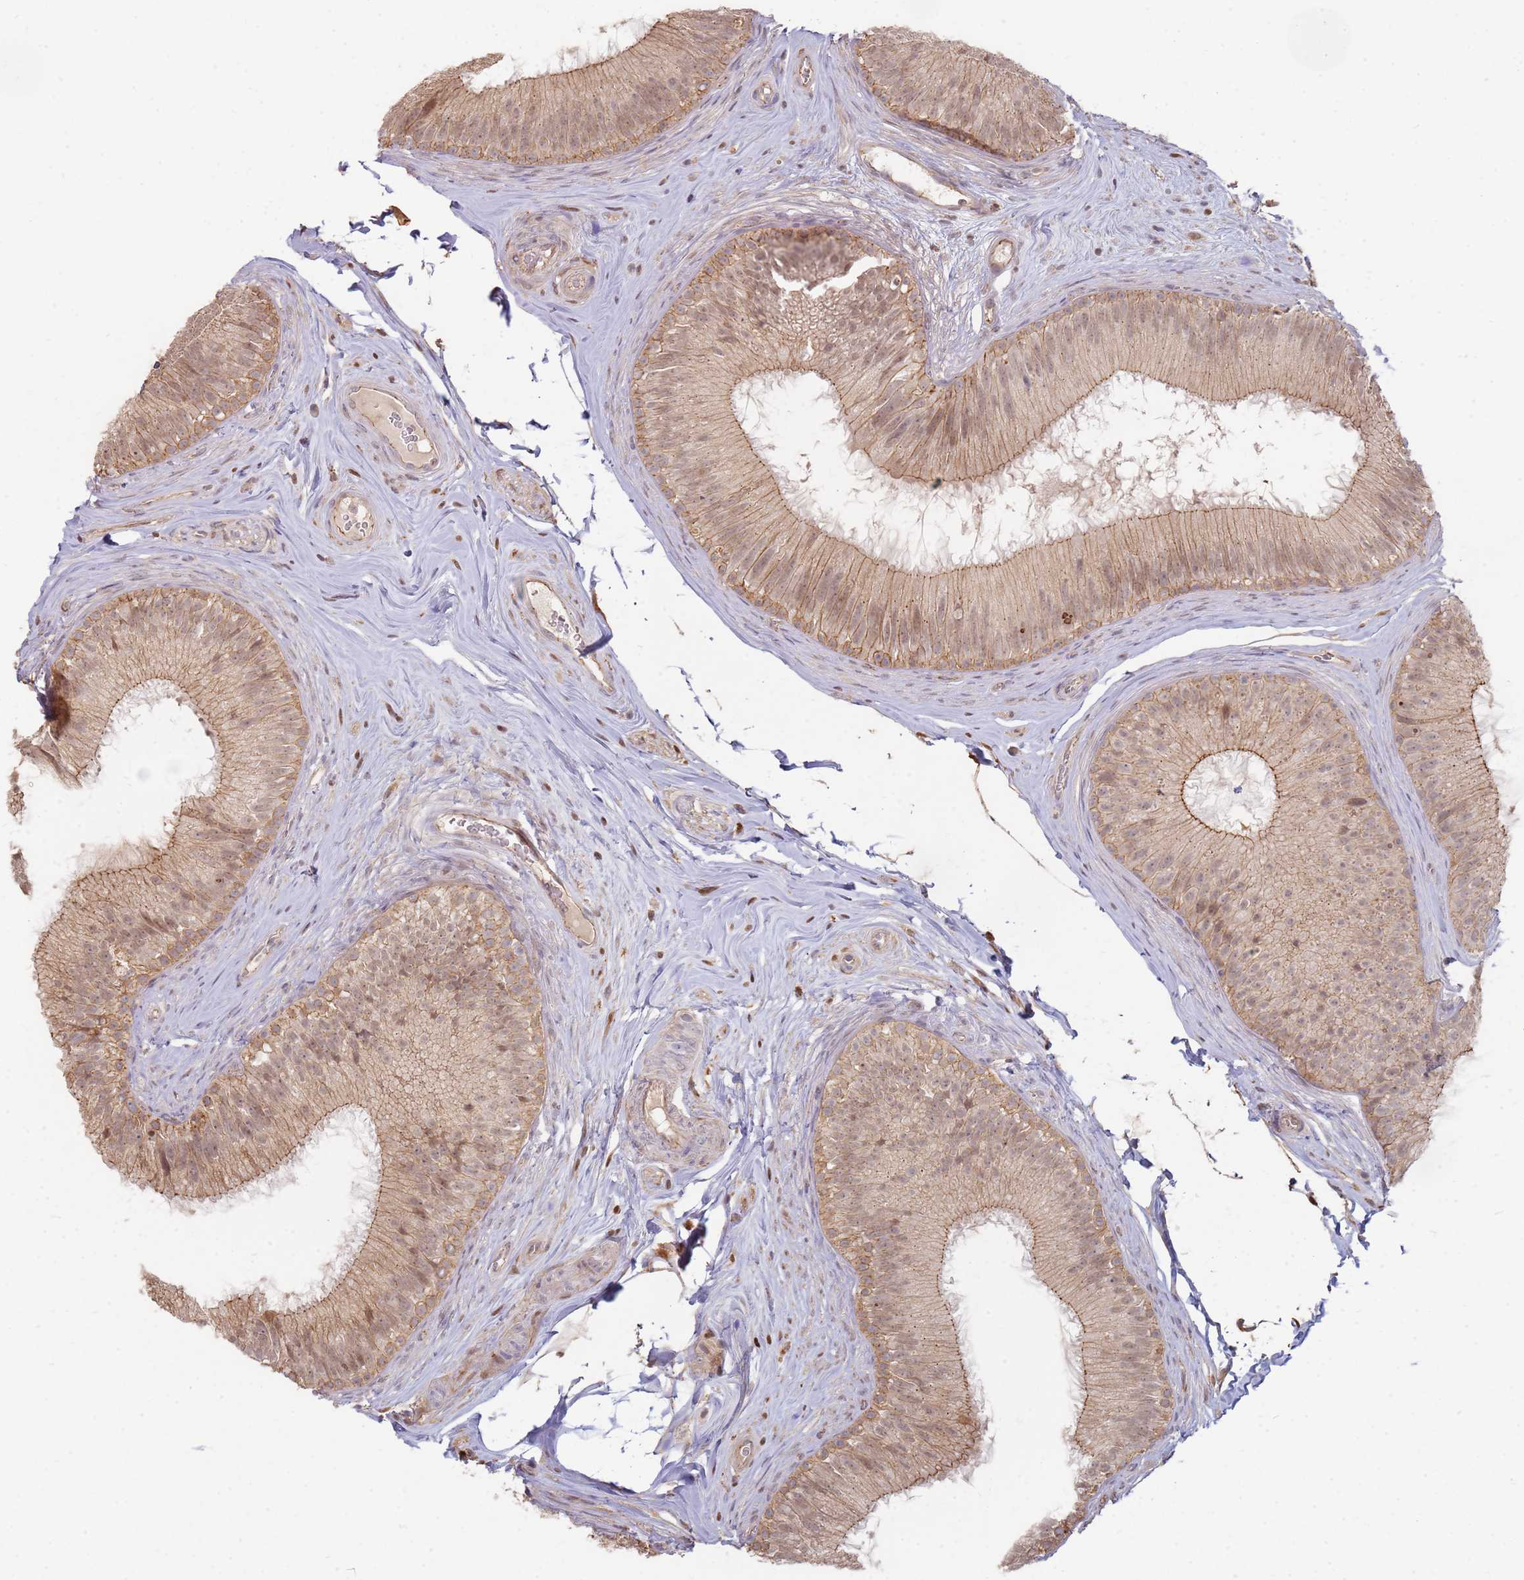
{"staining": {"intensity": "moderate", "quantity": ">75%", "location": "cytoplasmic/membranous"}, "tissue": "epididymis", "cell_type": "Glandular cells", "image_type": "normal", "snomed": [{"axis": "morphology", "description": "Normal tissue, NOS"}, {"axis": "topography", "description": "Epididymis"}], "caption": "Glandular cells exhibit moderate cytoplasmic/membranous positivity in about >75% of cells in unremarkable epididymis. (IHC, brightfield microscopy, high magnification).", "gene": "MPEG1", "patient": {"sex": "male", "age": 34}}